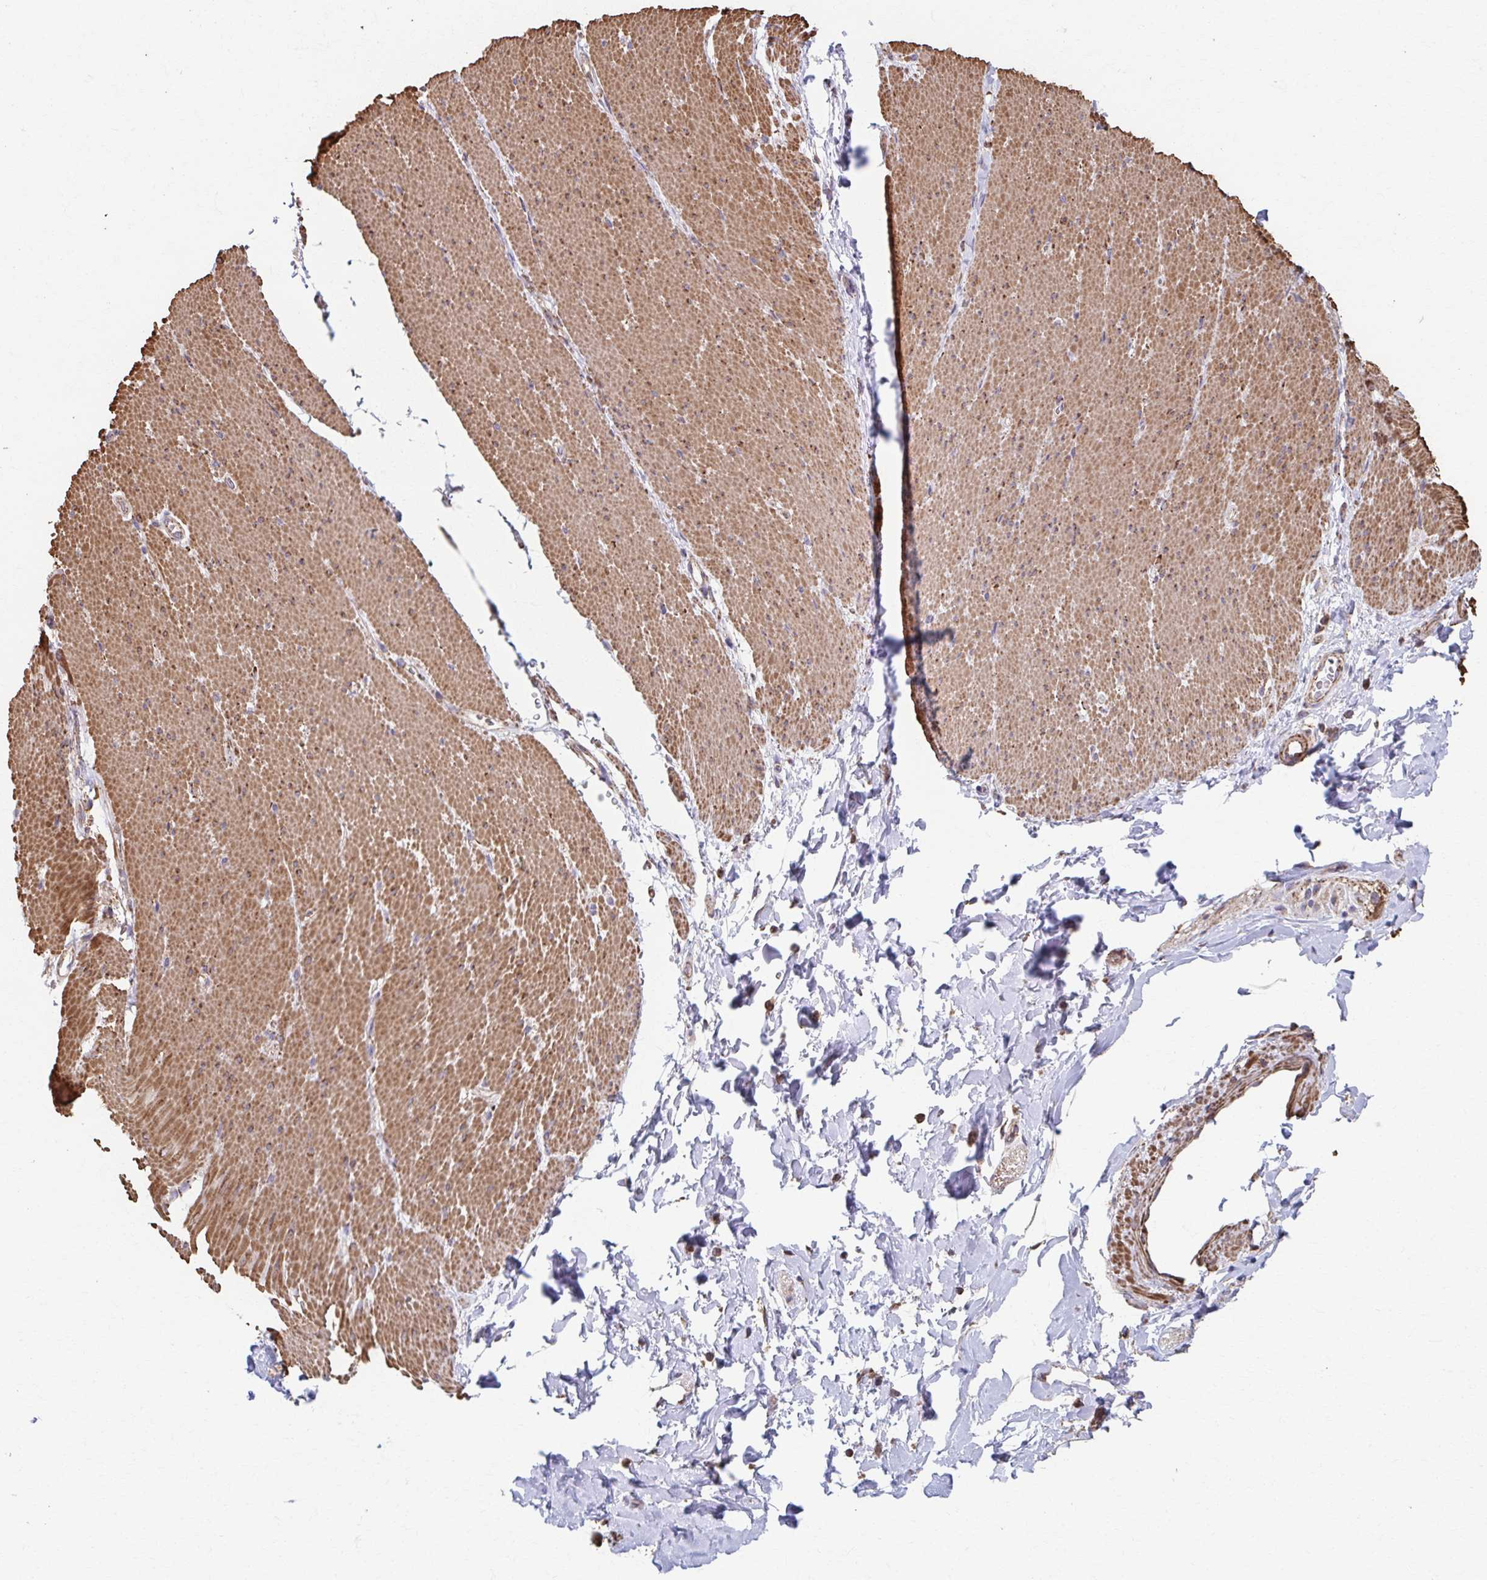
{"staining": {"intensity": "moderate", "quantity": ">75%", "location": "cytoplasmic/membranous"}, "tissue": "smooth muscle", "cell_type": "Smooth muscle cells", "image_type": "normal", "snomed": [{"axis": "morphology", "description": "Normal tissue, NOS"}, {"axis": "topography", "description": "Smooth muscle"}, {"axis": "topography", "description": "Rectum"}], "caption": "Immunohistochemistry image of normal smooth muscle: human smooth muscle stained using immunohistochemistry exhibits medium levels of moderate protein expression localized specifically in the cytoplasmic/membranous of smooth muscle cells, appearing as a cytoplasmic/membranous brown color.", "gene": "KLHL34", "patient": {"sex": "male", "age": 53}}